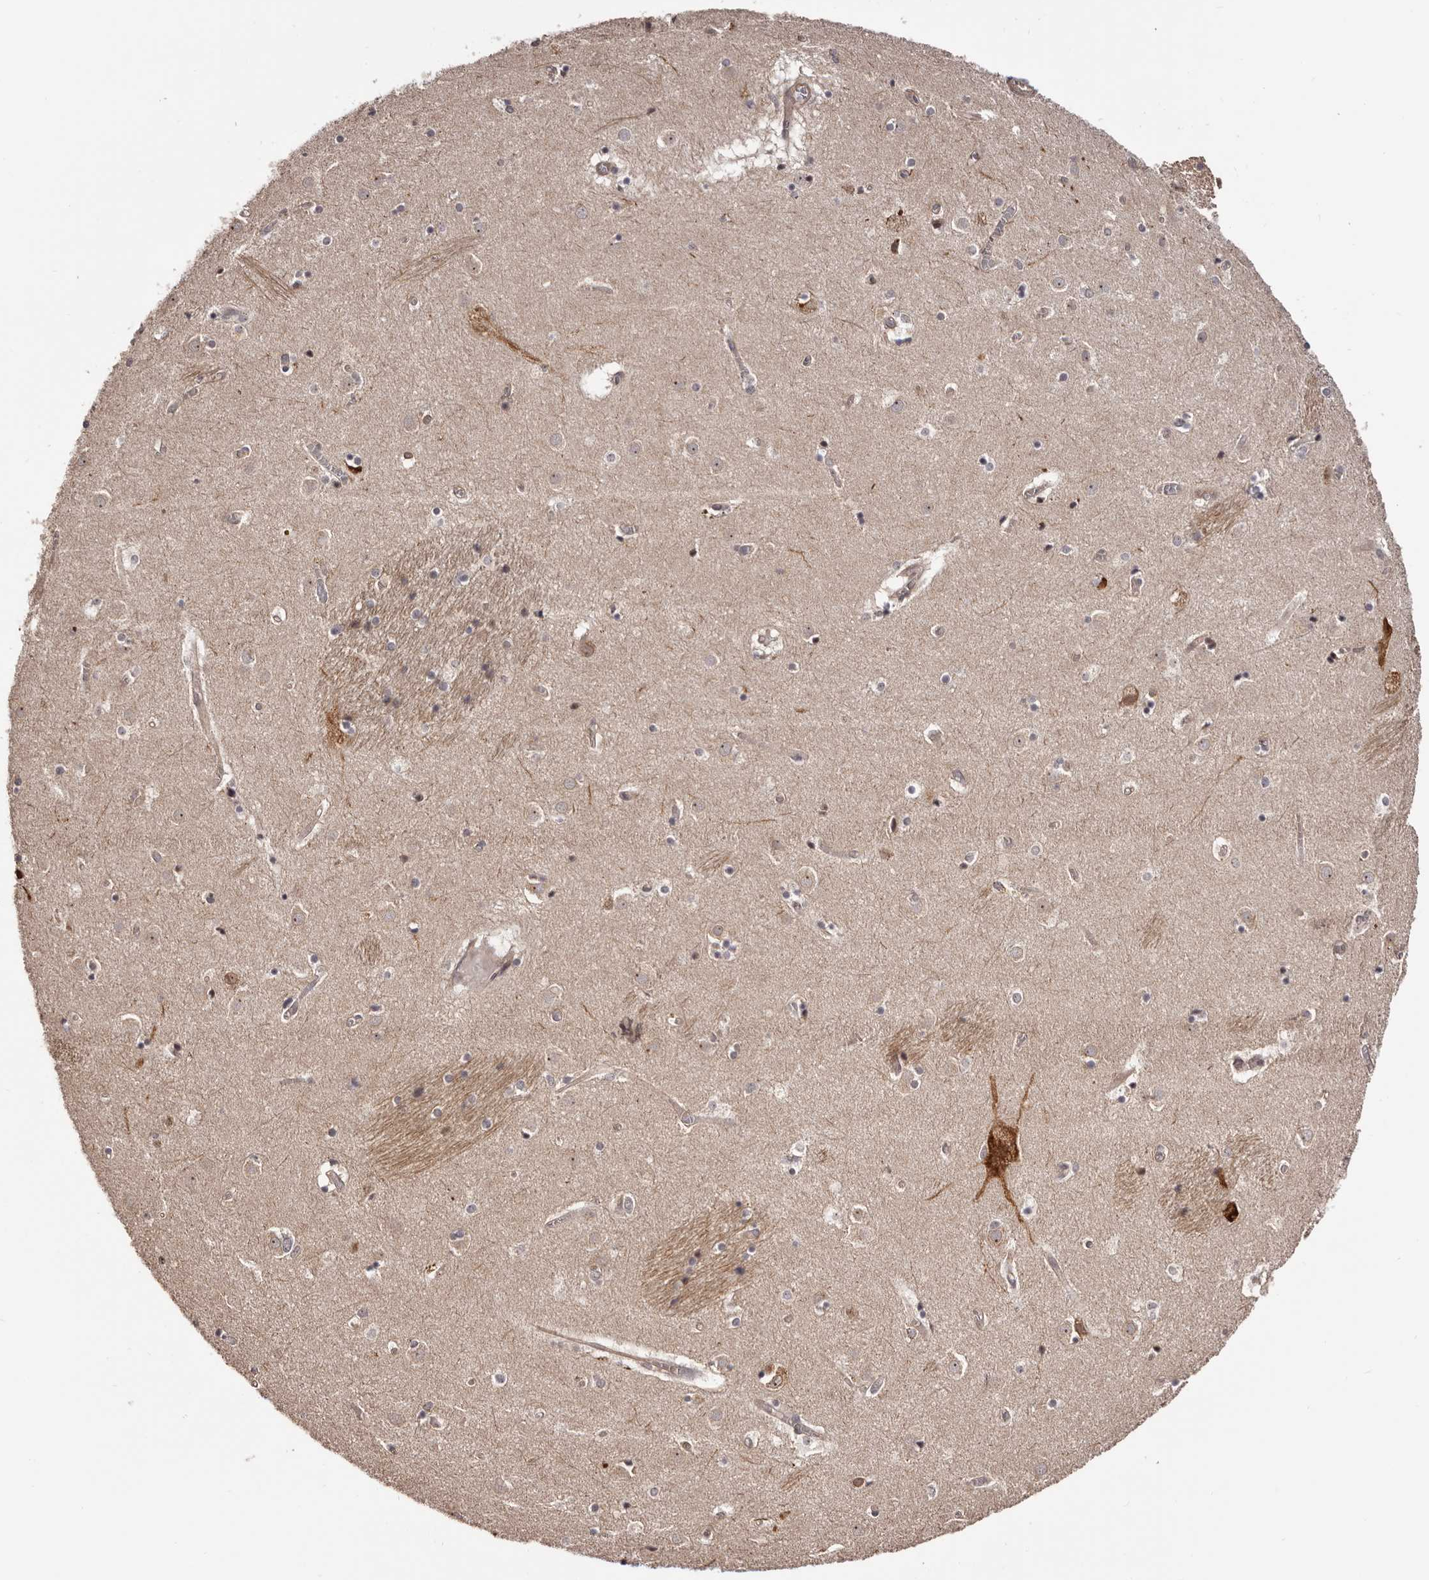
{"staining": {"intensity": "weak", "quantity": "<25%", "location": "cytoplasmic/membranous"}, "tissue": "caudate", "cell_type": "Glial cells", "image_type": "normal", "snomed": [{"axis": "morphology", "description": "Normal tissue, NOS"}, {"axis": "topography", "description": "Lateral ventricle wall"}], "caption": "This is a photomicrograph of immunohistochemistry (IHC) staining of benign caudate, which shows no positivity in glial cells.", "gene": "NOL12", "patient": {"sex": "male", "age": 70}}